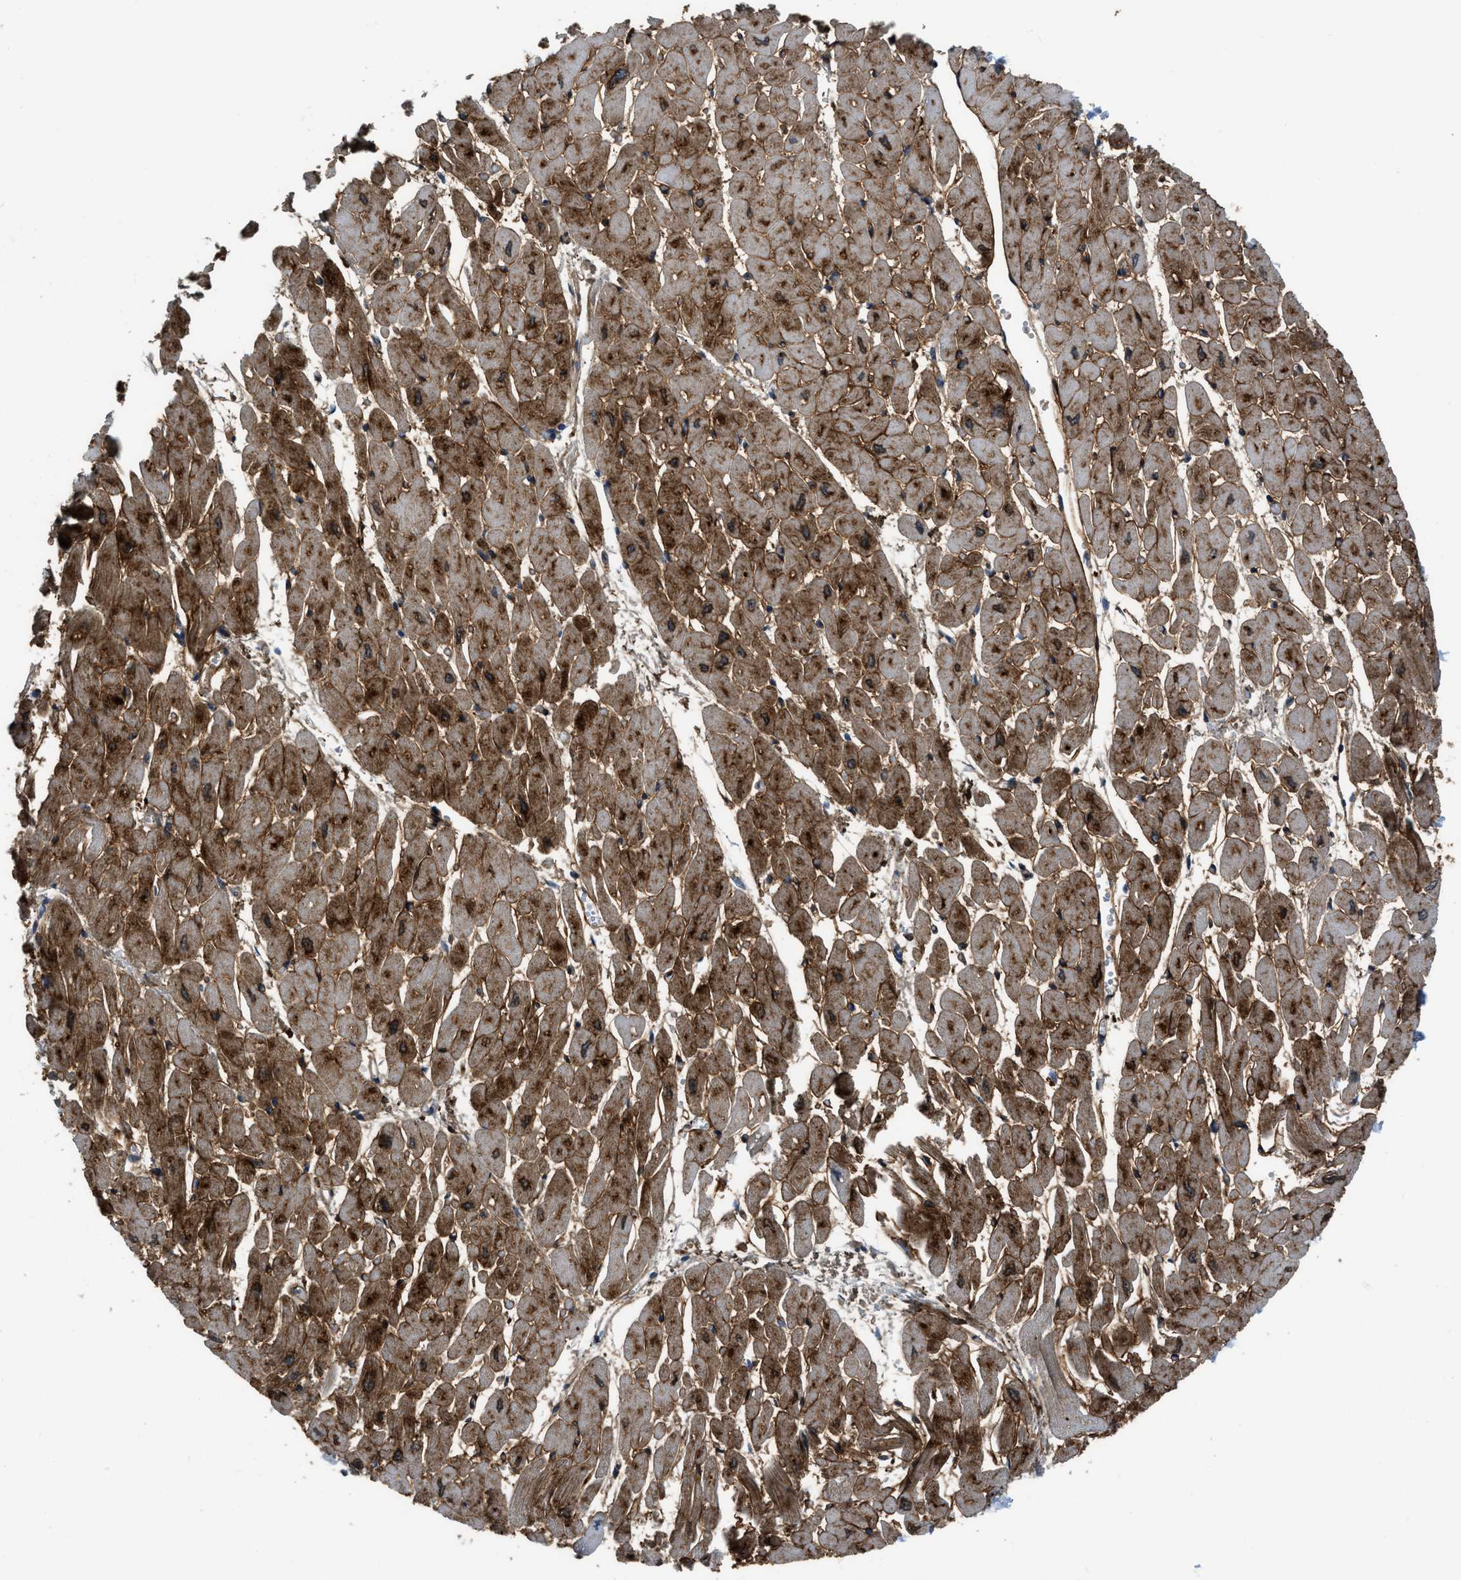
{"staining": {"intensity": "strong", "quantity": "25%-75%", "location": "cytoplasmic/membranous"}, "tissue": "heart muscle", "cell_type": "Cardiomyocytes", "image_type": "normal", "snomed": [{"axis": "morphology", "description": "Normal tissue, NOS"}, {"axis": "topography", "description": "Heart"}], "caption": "The histopathology image displays staining of benign heart muscle, revealing strong cytoplasmic/membranous protein expression (brown color) within cardiomyocytes. (DAB (3,3'-diaminobenzidine) = brown stain, brightfield microscopy at high magnification).", "gene": "PFKP", "patient": {"sex": "male", "age": 45}}